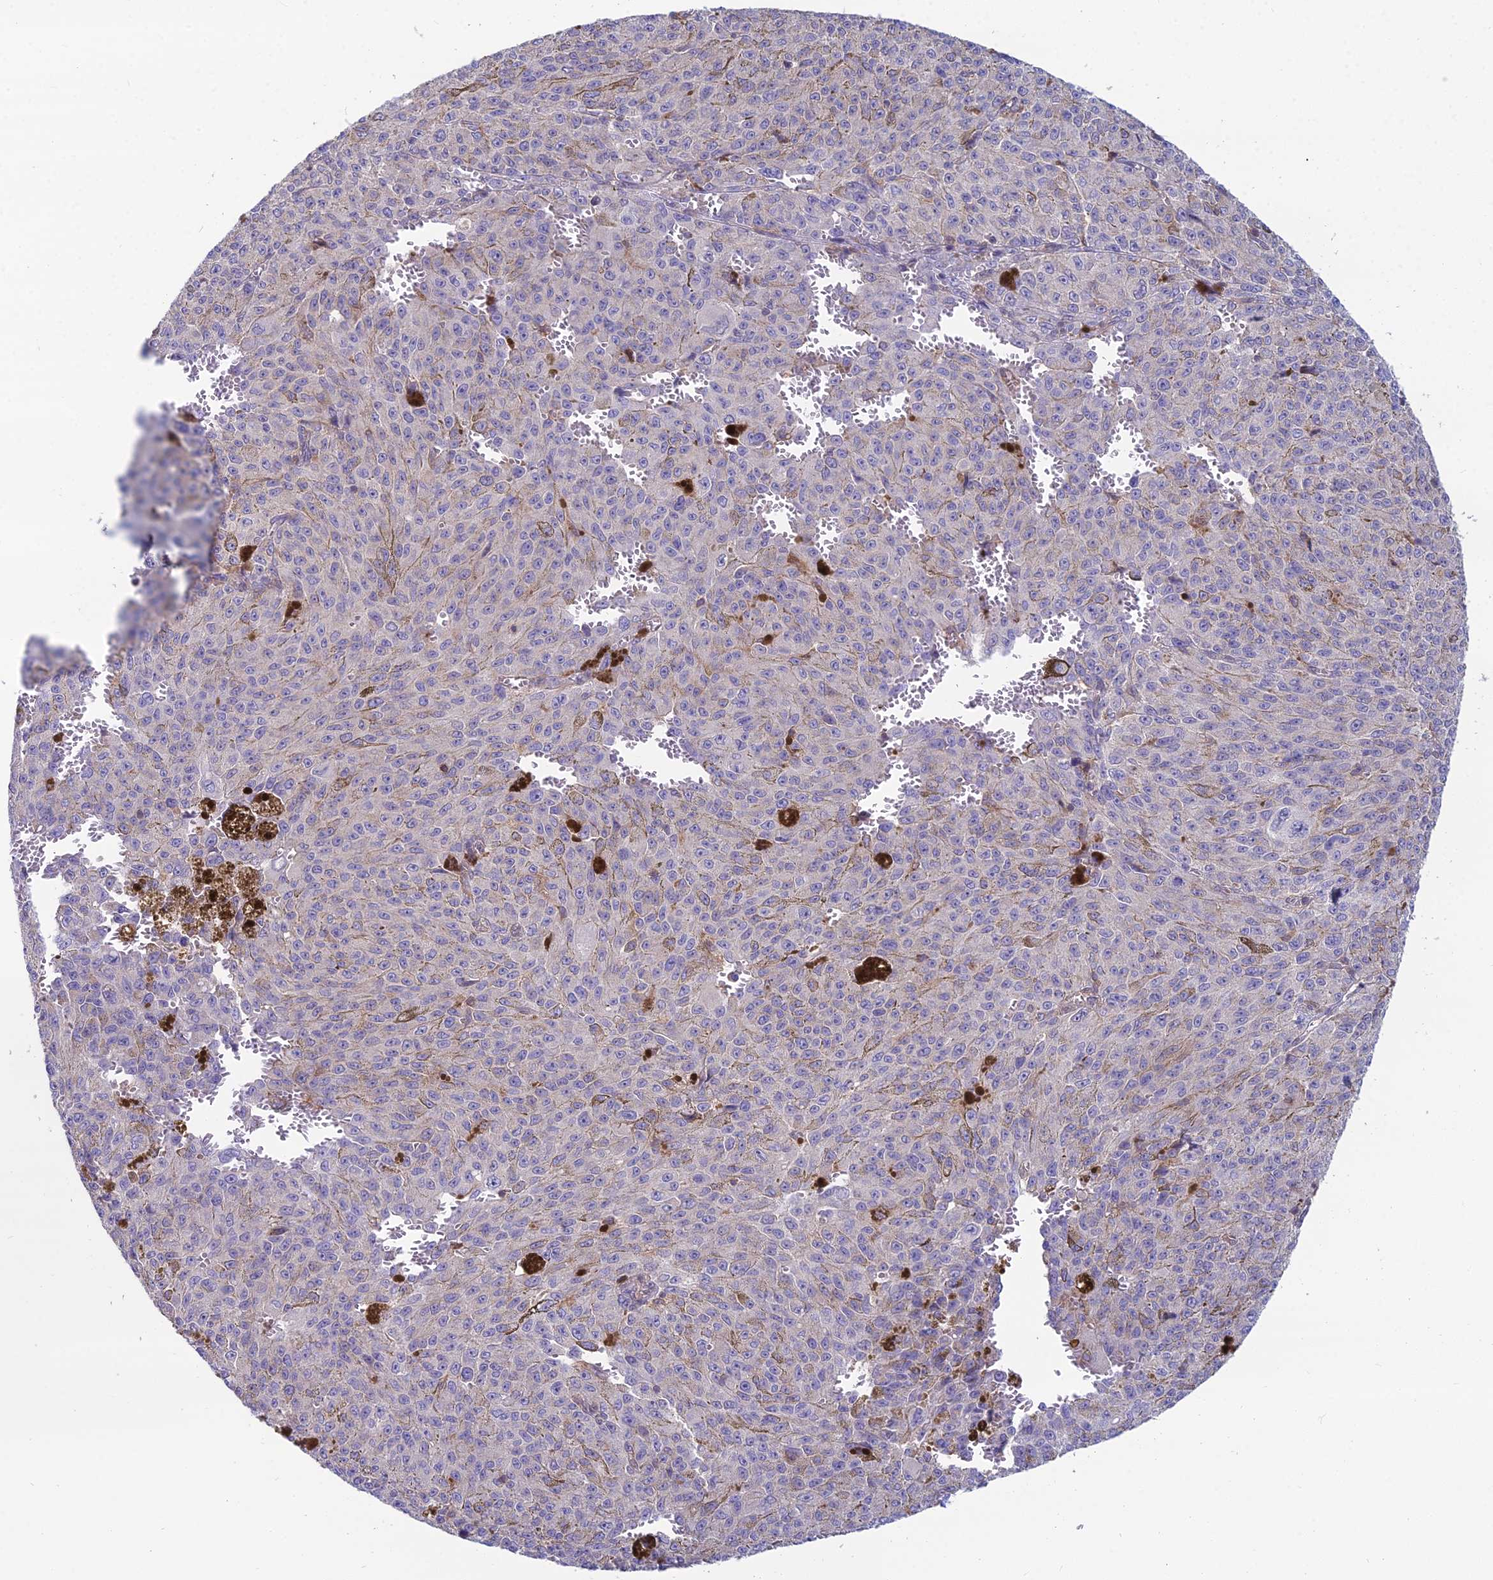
{"staining": {"intensity": "negative", "quantity": "none", "location": "none"}, "tissue": "melanoma", "cell_type": "Tumor cells", "image_type": "cancer", "snomed": [{"axis": "morphology", "description": "Malignant melanoma, NOS"}, {"axis": "topography", "description": "Skin"}], "caption": "A high-resolution histopathology image shows immunohistochemistry staining of malignant melanoma, which reveals no significant staining in tumor cells.", "gene": "MVD", "patient": {"sex": "female", "age": 52}}